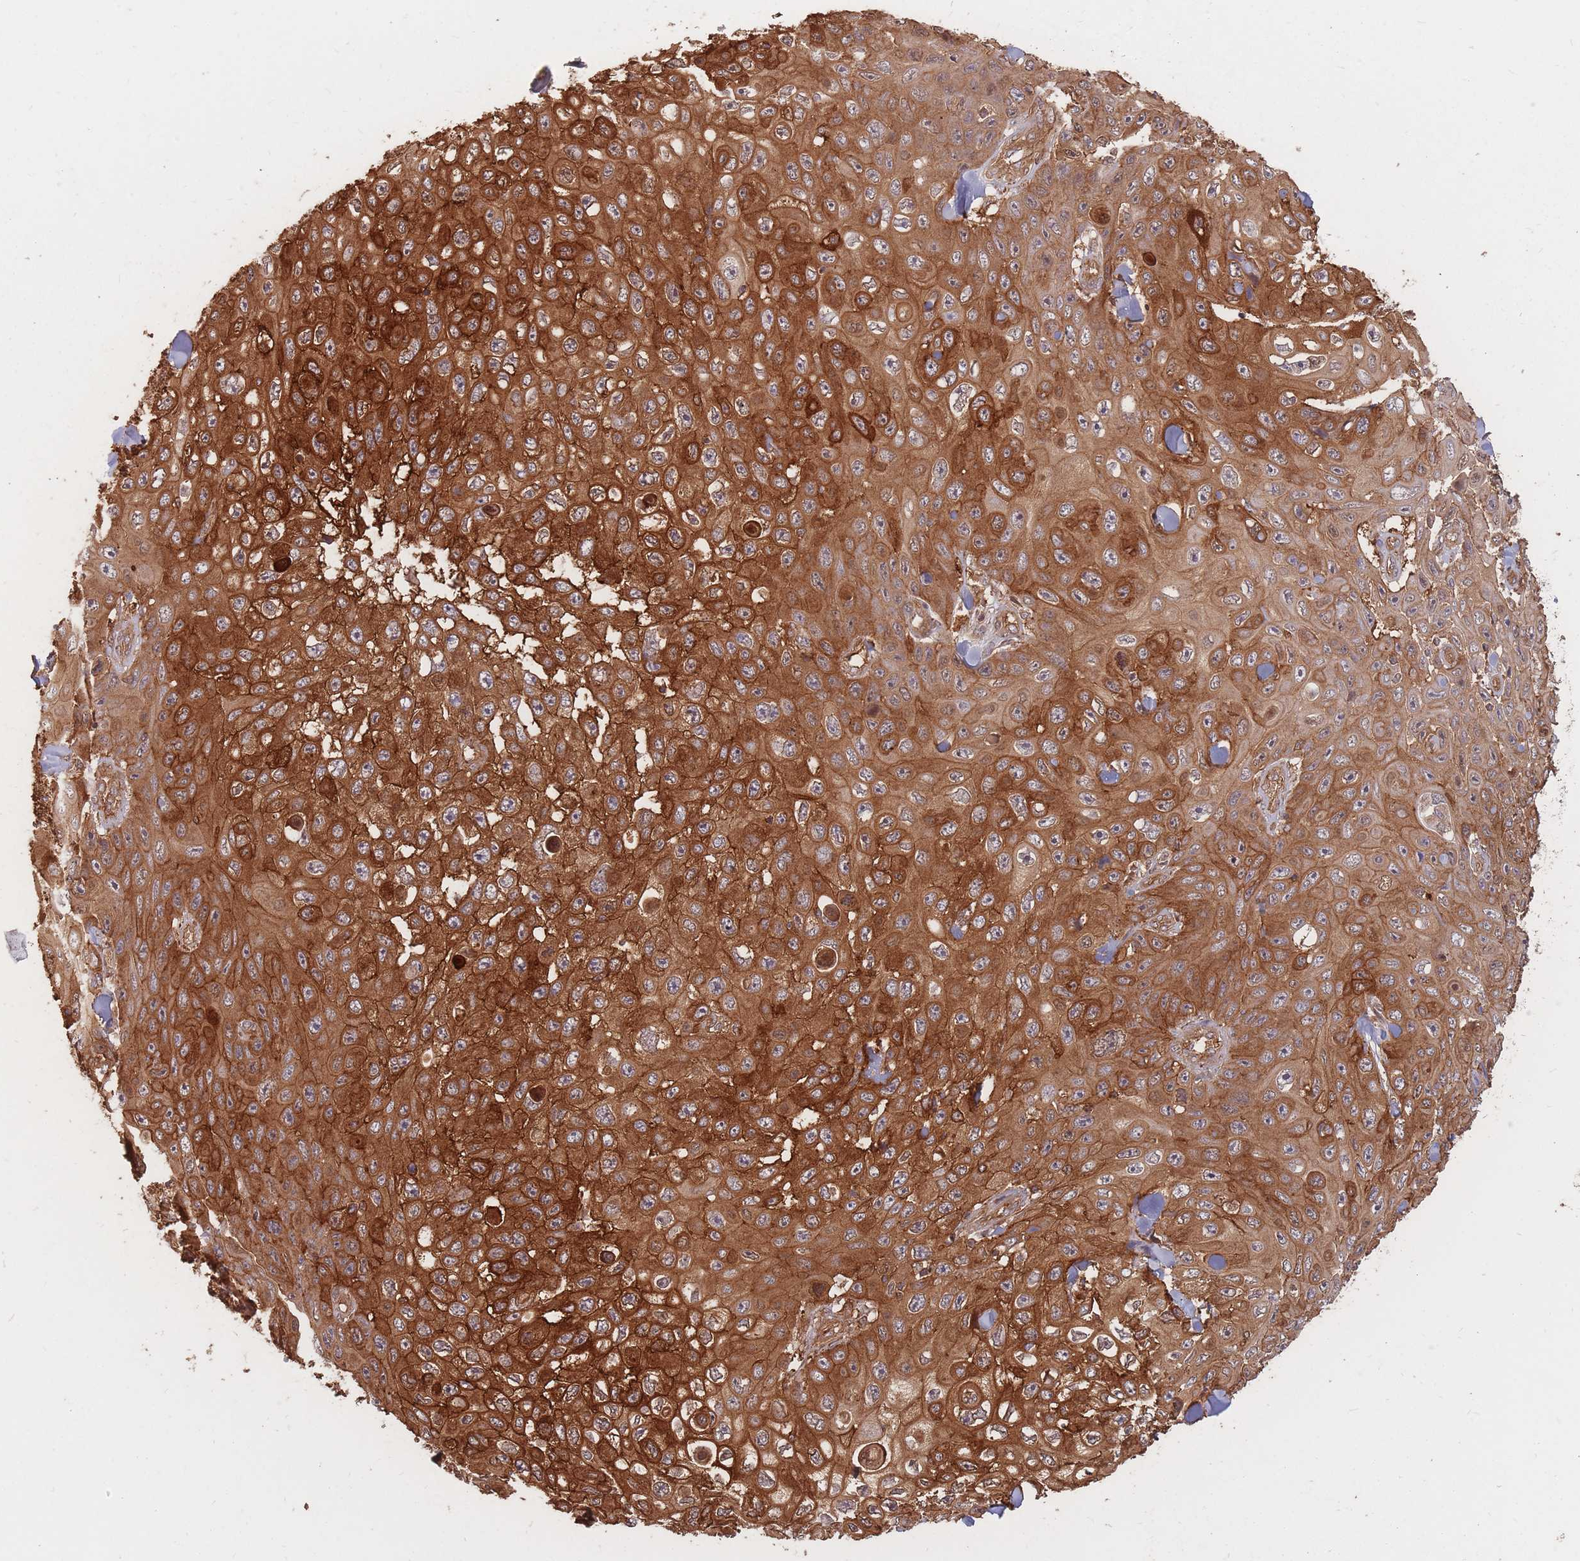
{"staining": {"intensity": "strong", "quantity": ">75%", "location": "cytoplasmic/membranous"}, "tissue": "skin cancer", "cell_type": "Tumor cells", "image_type": "cancer", "snomed": [{"axis": "morphology", "description": "Squamous cell carcinoma, NOS"}, {"axis": "topography", "description": "Skin"}], "caption": "High-magnification brightfield microscopy of squamous cell carcinoma (skin) stained with DAB (3,3'-diaminobenzidine) (brown) and counterstained with hematoxylin (blue). tumor cells exhibit strong cytoplasmic/membranous expression is present in about>75% of cells.", "gene": "PLS3", "patient": {"sex": "male", "age": 82}}